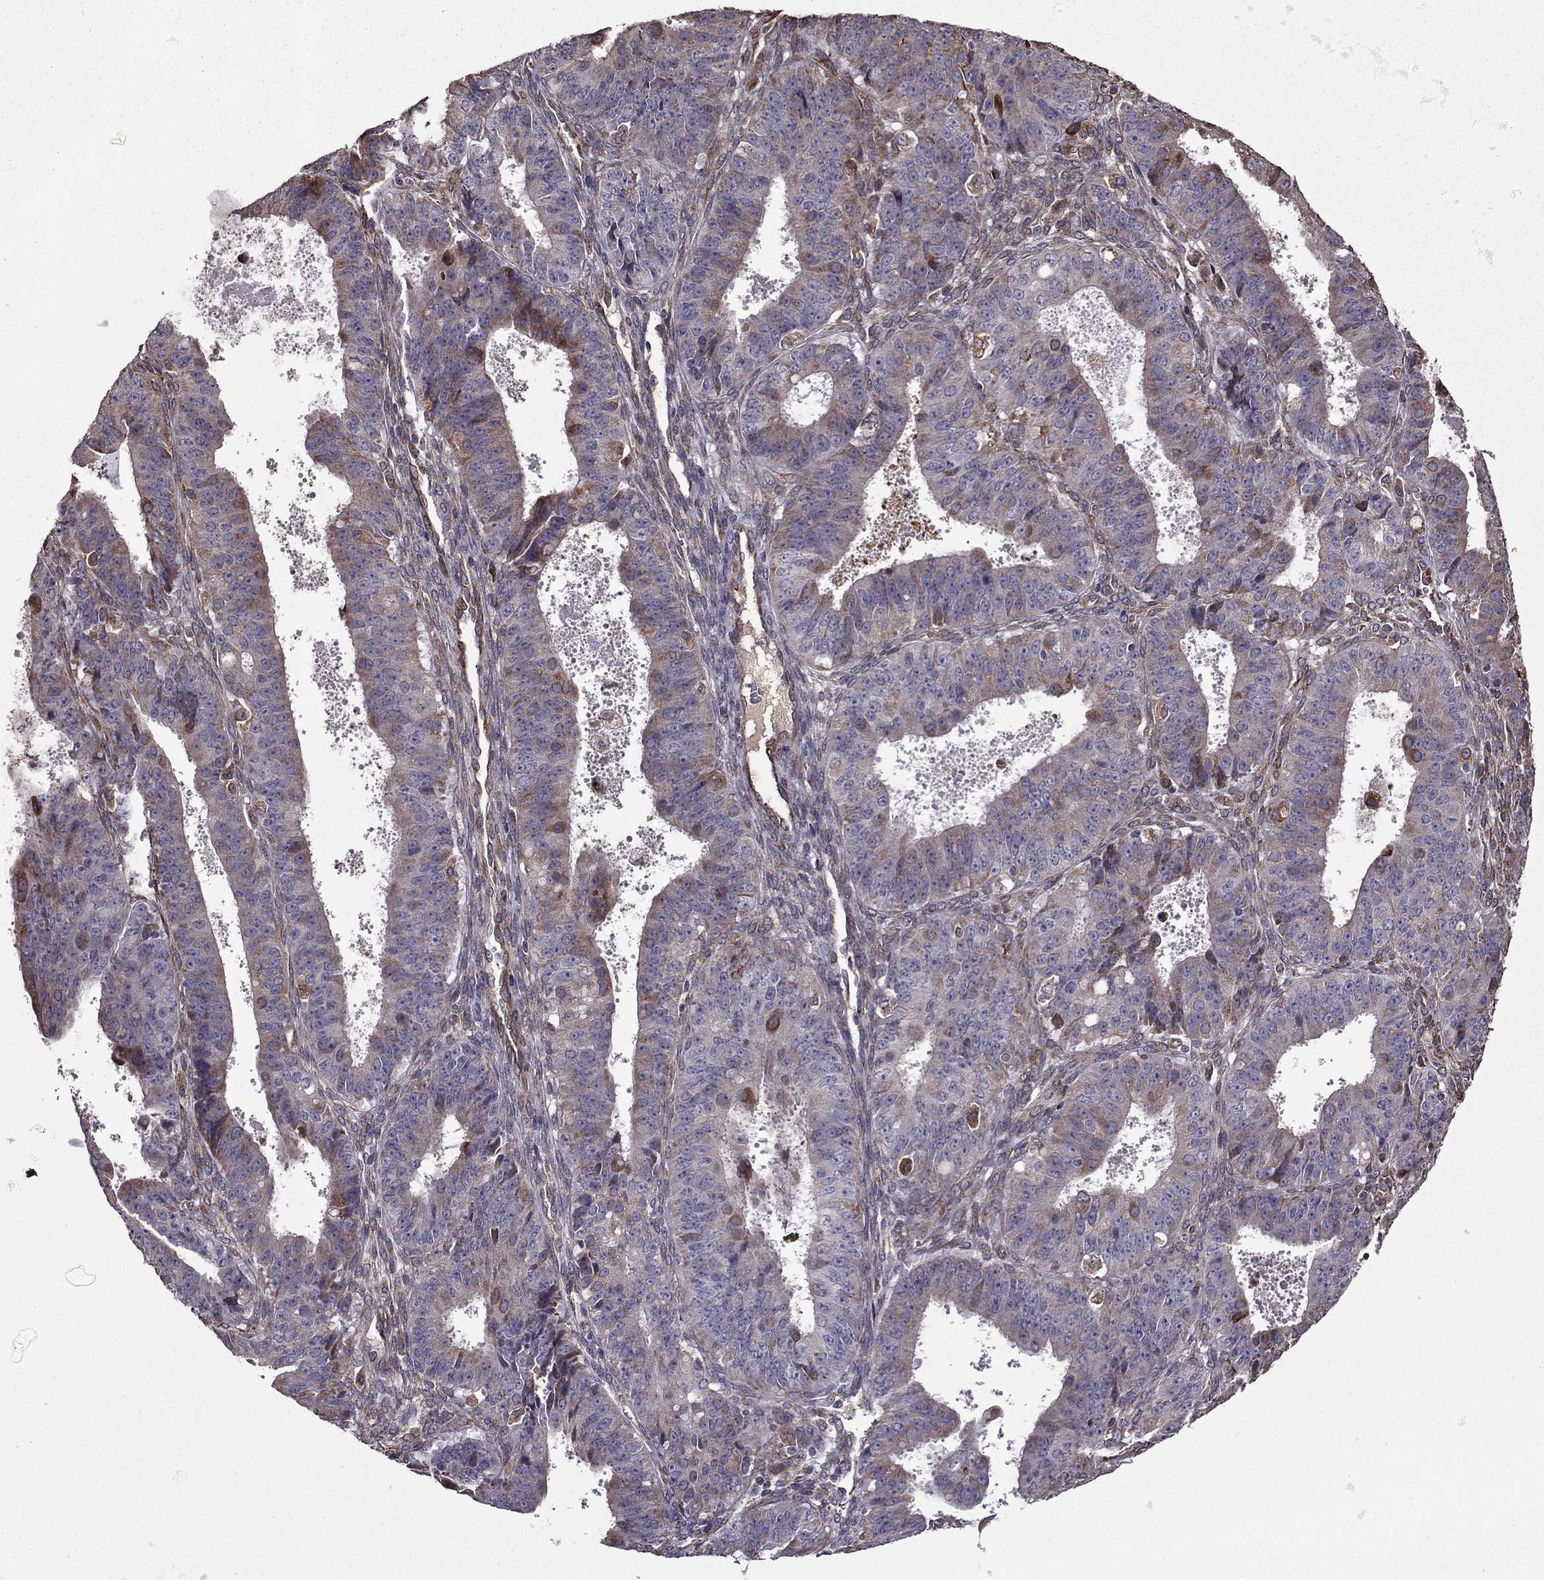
{"staining": {"intensity": "moderate", "quantity": "<25%", "location": "cytoplasmic/membranous"}, "tissue": "ovarian cancer", "cell_type": "Tumor cells", "image_type": "cancer", "snomed": [{"axis": "morphology", "description": "Carcinoma, endometroid"}, {"axis": "topography", "description": "Ovary"}], "caption": "Immunohistochemical staining of ovarian cancer exhibits low levels of moderate cytoplasmic/membranous positivity in about <25% of tumor cells. (Stains: DAB in brown, nuclei in blue, Microscopy: brightfield microscopy at high magnification).", "gene": "IKBIP", "patient": {"sex": "female", "age": 42}}